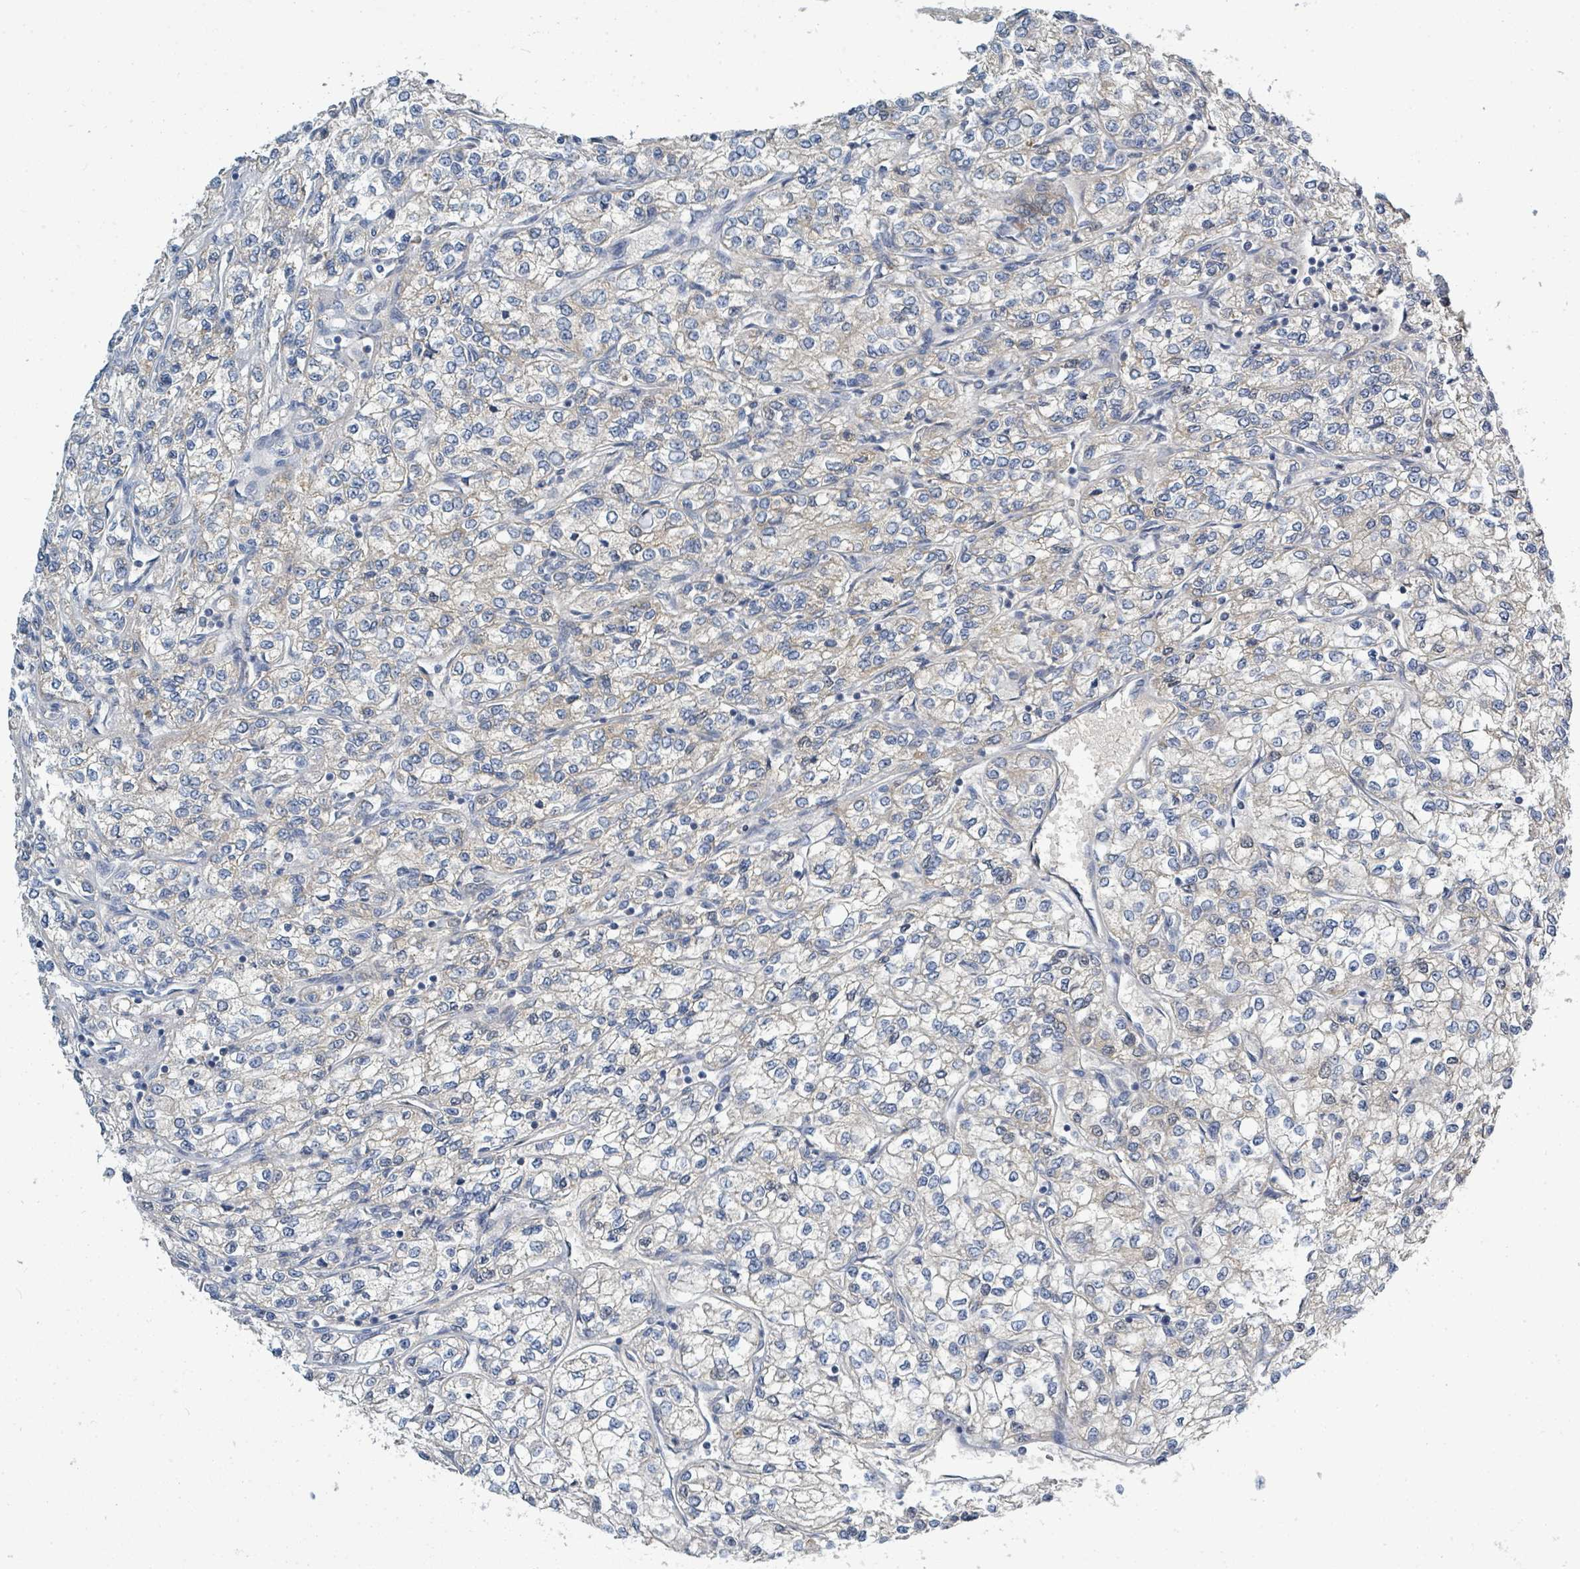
{"staining": {"intensity": "weak", "quantity": "25%-75%", "location": "cytoplasmic/membranous"}, "tissue": "renal cancer", "cell_type": "Tumor cells", "image_type": "cancer", "snomed": [{"axis": "morphology", "description": "Adenocarcinoma, NOS"}, {"axis": "topography", "description": "Kidney"}], "caption": "Renal cancer tissue reveals weak cytoplasmic/membranous staining in about 25%-75% of tumor cells, visualized by immunohistochemistry. (Brightfield microscopy of DAB IHC at high magnification).", "gene": "SLC25A23", "patient": {"sex": "male", "age": 80}}